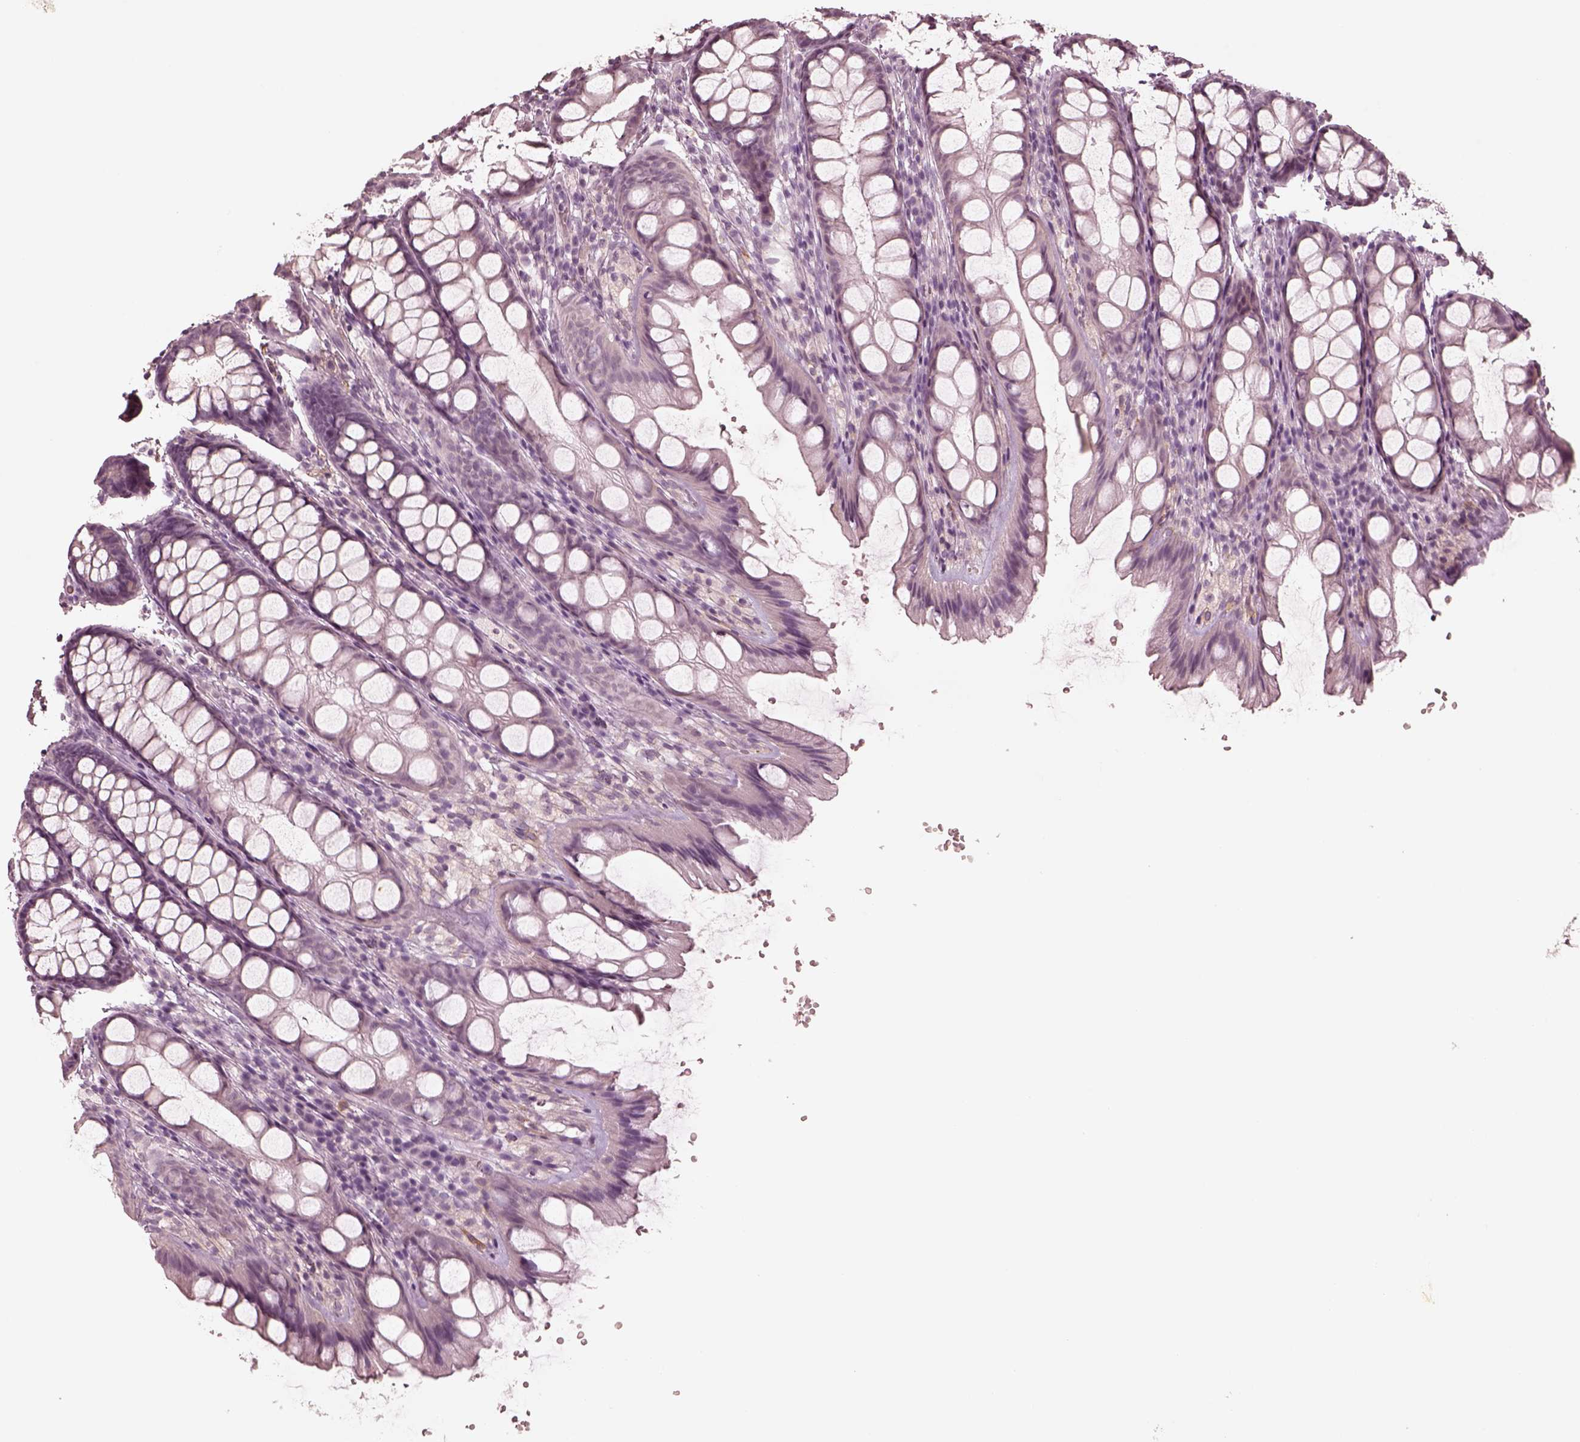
{"staining": {"intensity": "negative", "quantity": "none", "location": "none"}, "tissue": "colon", "cell_type": "Endothelial cells", "image_type": "normal", "snomed": [{"axis": "morphology", "description": "Normal tissue, NOS"}, {"axis": "topography", "description": "Colon"}], "caption": "Immunohistochemical staining of normal human colon exhibits no significant expression in endothelial cells. The staining was performed using DAB (3,3'-diaminobenzidine) to visualize the protein expression in brown, while the nuclei were stained in blue with hematoxylin (Magnification: 20x).", "gene": "DNAAF9", "patient": {"sex": "male", "age": 47}}